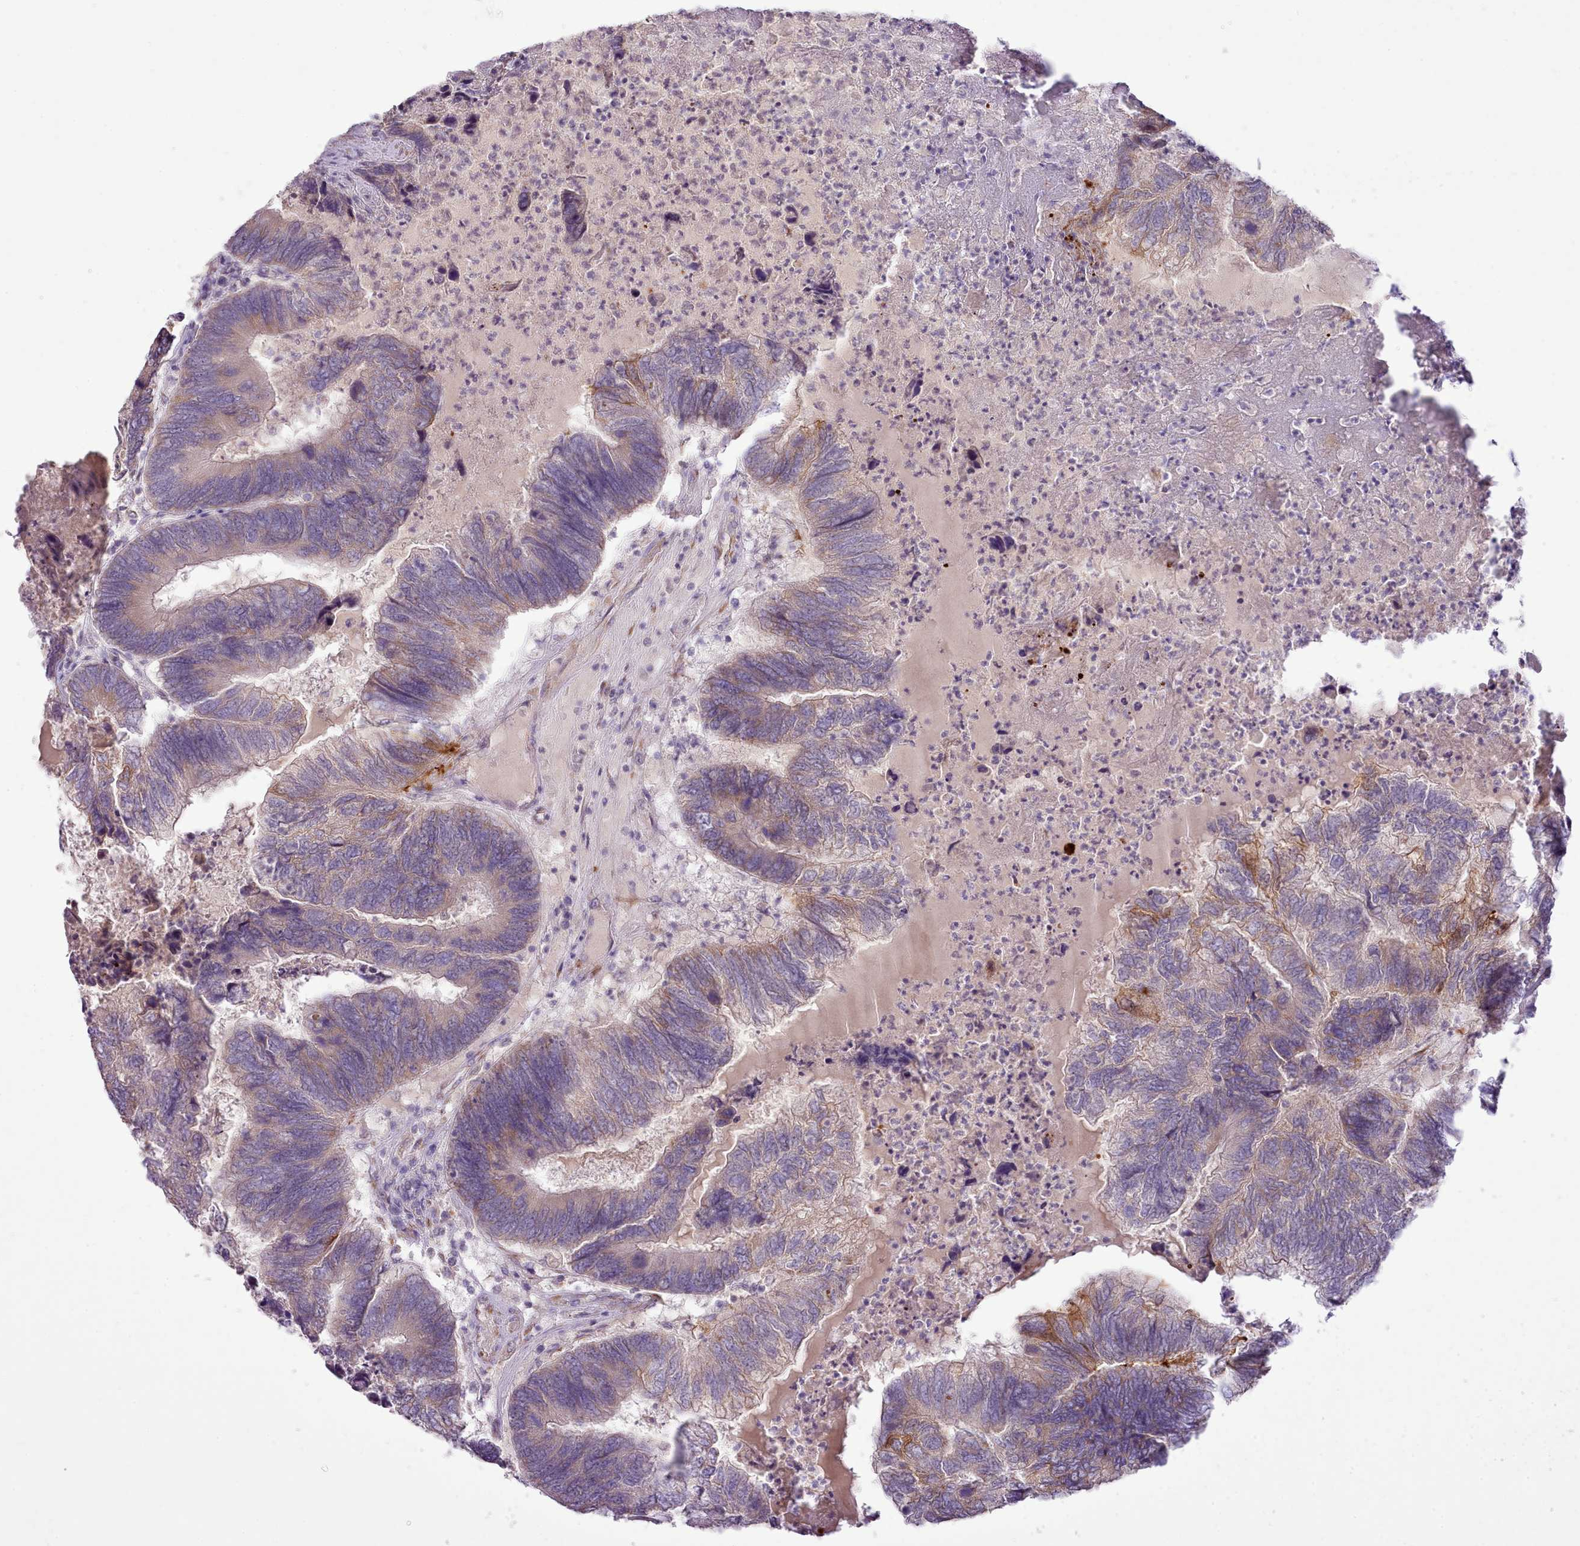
{"staining": {"intensity": "moderate", "quantity": "<25%", "location": "cytoplasmic/membranous"}, "tissue": "colorectal cancer", "cell_type": "Tumor cells", "image_type": "cancer", "snomed": [{"axis": "morphology", "description": "Adenocarcinoma, NOS"}, {"axis": "topography", "description": "Colon"}], "caption": "An immunohistochemistry (IHC) micrograph of tumor tissue is shown. Protein staining in brown shows moderate cytoplasmic/membranous positivity in colorectal cancer within tumor cells. The staining was performed using DAB (3,3'-diaminobenzidine) to visualize the protein expression in brown, while the nuclei were stained in blue with hematoxylin (Magnification: 20x).", "gene": "CCL1", "patient": {"sex": "female", "age": 67}}